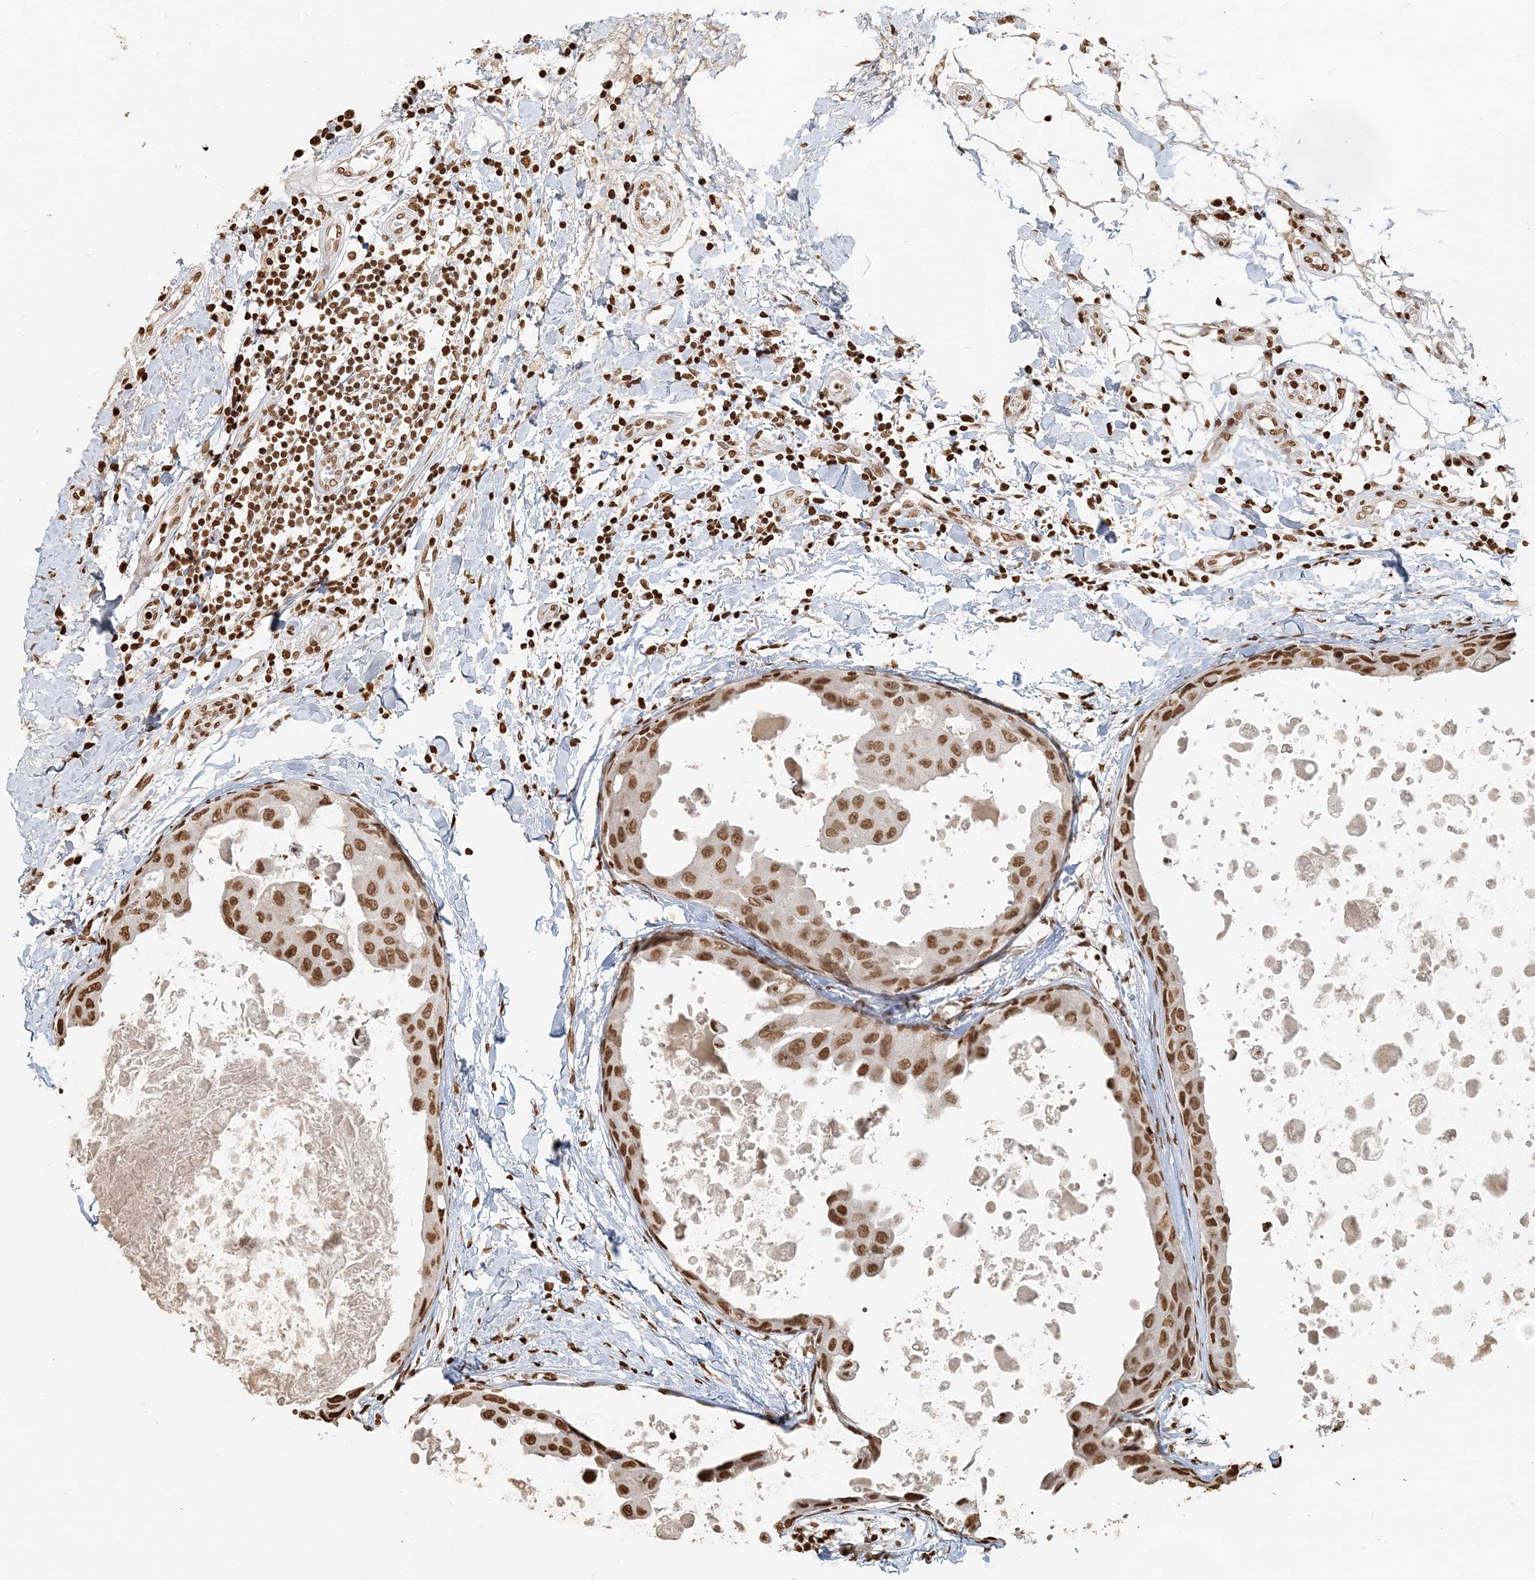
{"staining": {"intensity": "moderate", "quantity": ">75%", "location": "nuclear"}, "tissue": "breast cancer", "cell_type": "Tumor cells", "image_type": "cancer", "snomed": [{"axis": "morphology", "description": "Duct carcinoma"}, {"axis": "topography", "description": "Breast"}], "caption": "Breast cancer (intraductal carcinoma) stained for a protein reveals moderate nuclear positivity in tumor cells.", "gene": "H3-3B", "patient": {"sex": "female", "age": 27}}